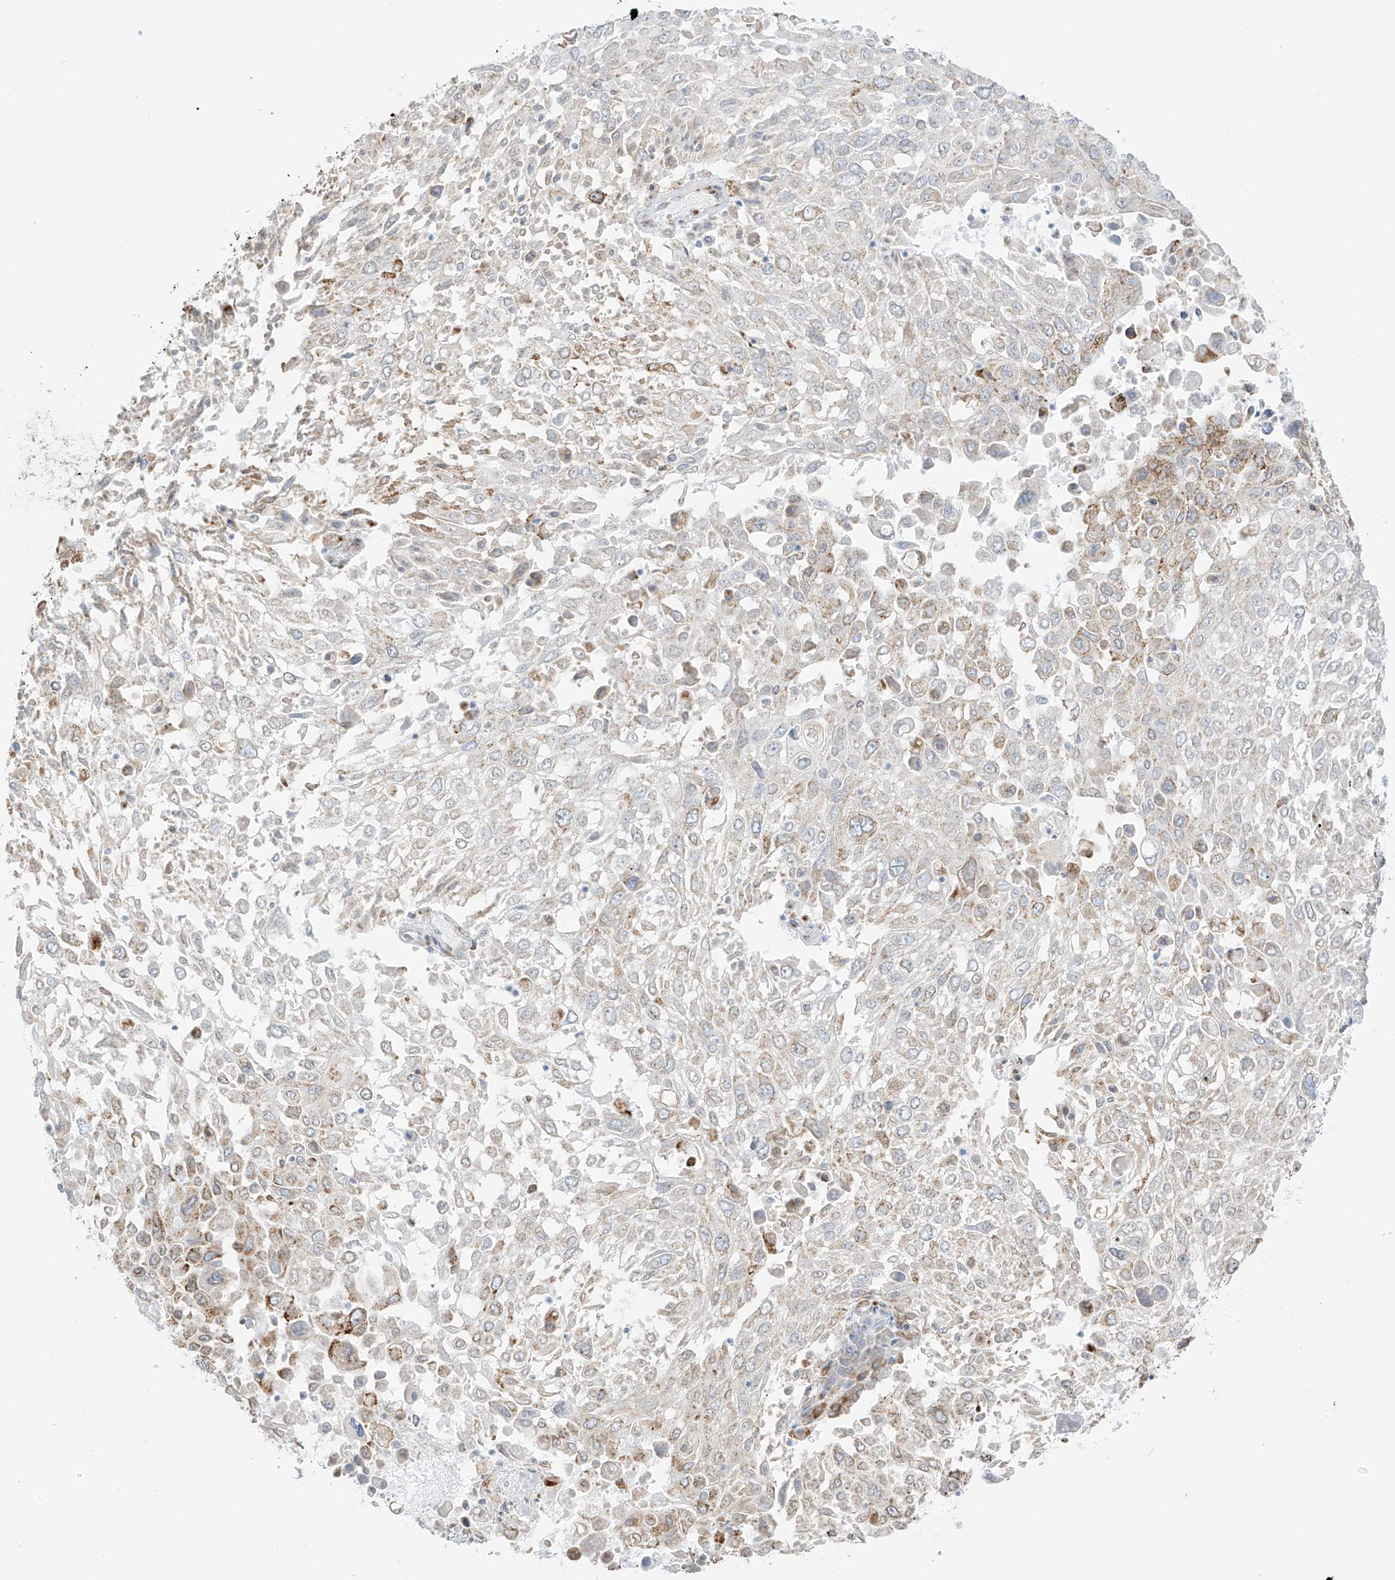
{"staining": {"intensity": "weak", "quantity": "<25%", "location": "cytoplasmic/membranous"}, "tissue": "lung cancer", "cell_type": "Tumor cells", "image_type": "cancer", "snomed": [{"axis": "morphology", "description": "Squamous cell carcinoma, NOS"}, {"axis": "topography", "description": "Lung"}], "caption": "Tumor cells are negative for protein expression in human squamous cell carcinoma (lung).", "gene": "LRRC59", "patient": {"sex": "male", "age": 65}}